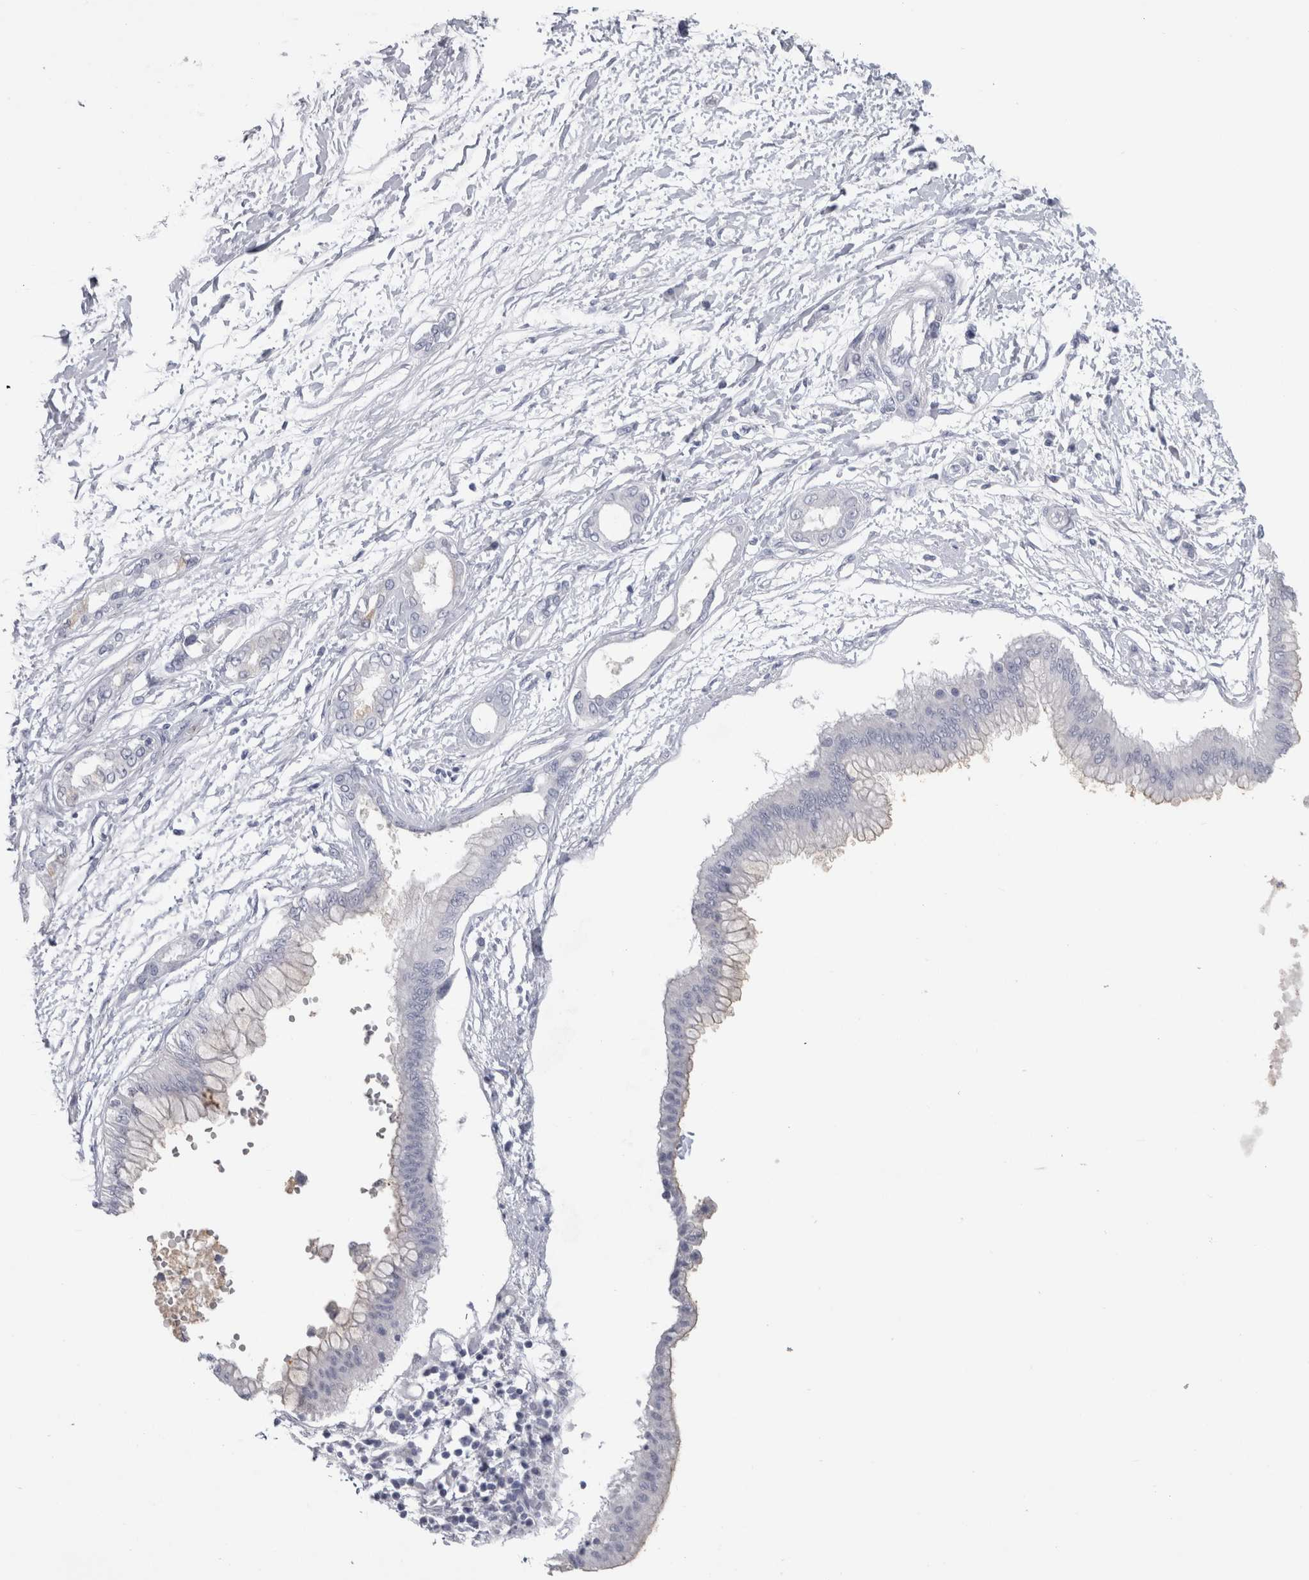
{"staining": {"intensity": "negative", "quantity": "none", "location": "none"}, "tissue": "pancreatic cancer", "cell_type": "Tumor cells", "image_type": "cancer", "snomed": [{"axis": "morphology", "description": "Adenocarcinoma, NOS"}, {"axis": "topography", "description": "Pancreas"}], "caption": "An image of pancreatic adenocarcinoma stained for a protein displays no brown staining in tumor cells. (Immunohistochemistry (ihc), brightfield microscopy, high magnification).", "gene": "MSMB", "patient": {"sex": "male", "age": 56}}